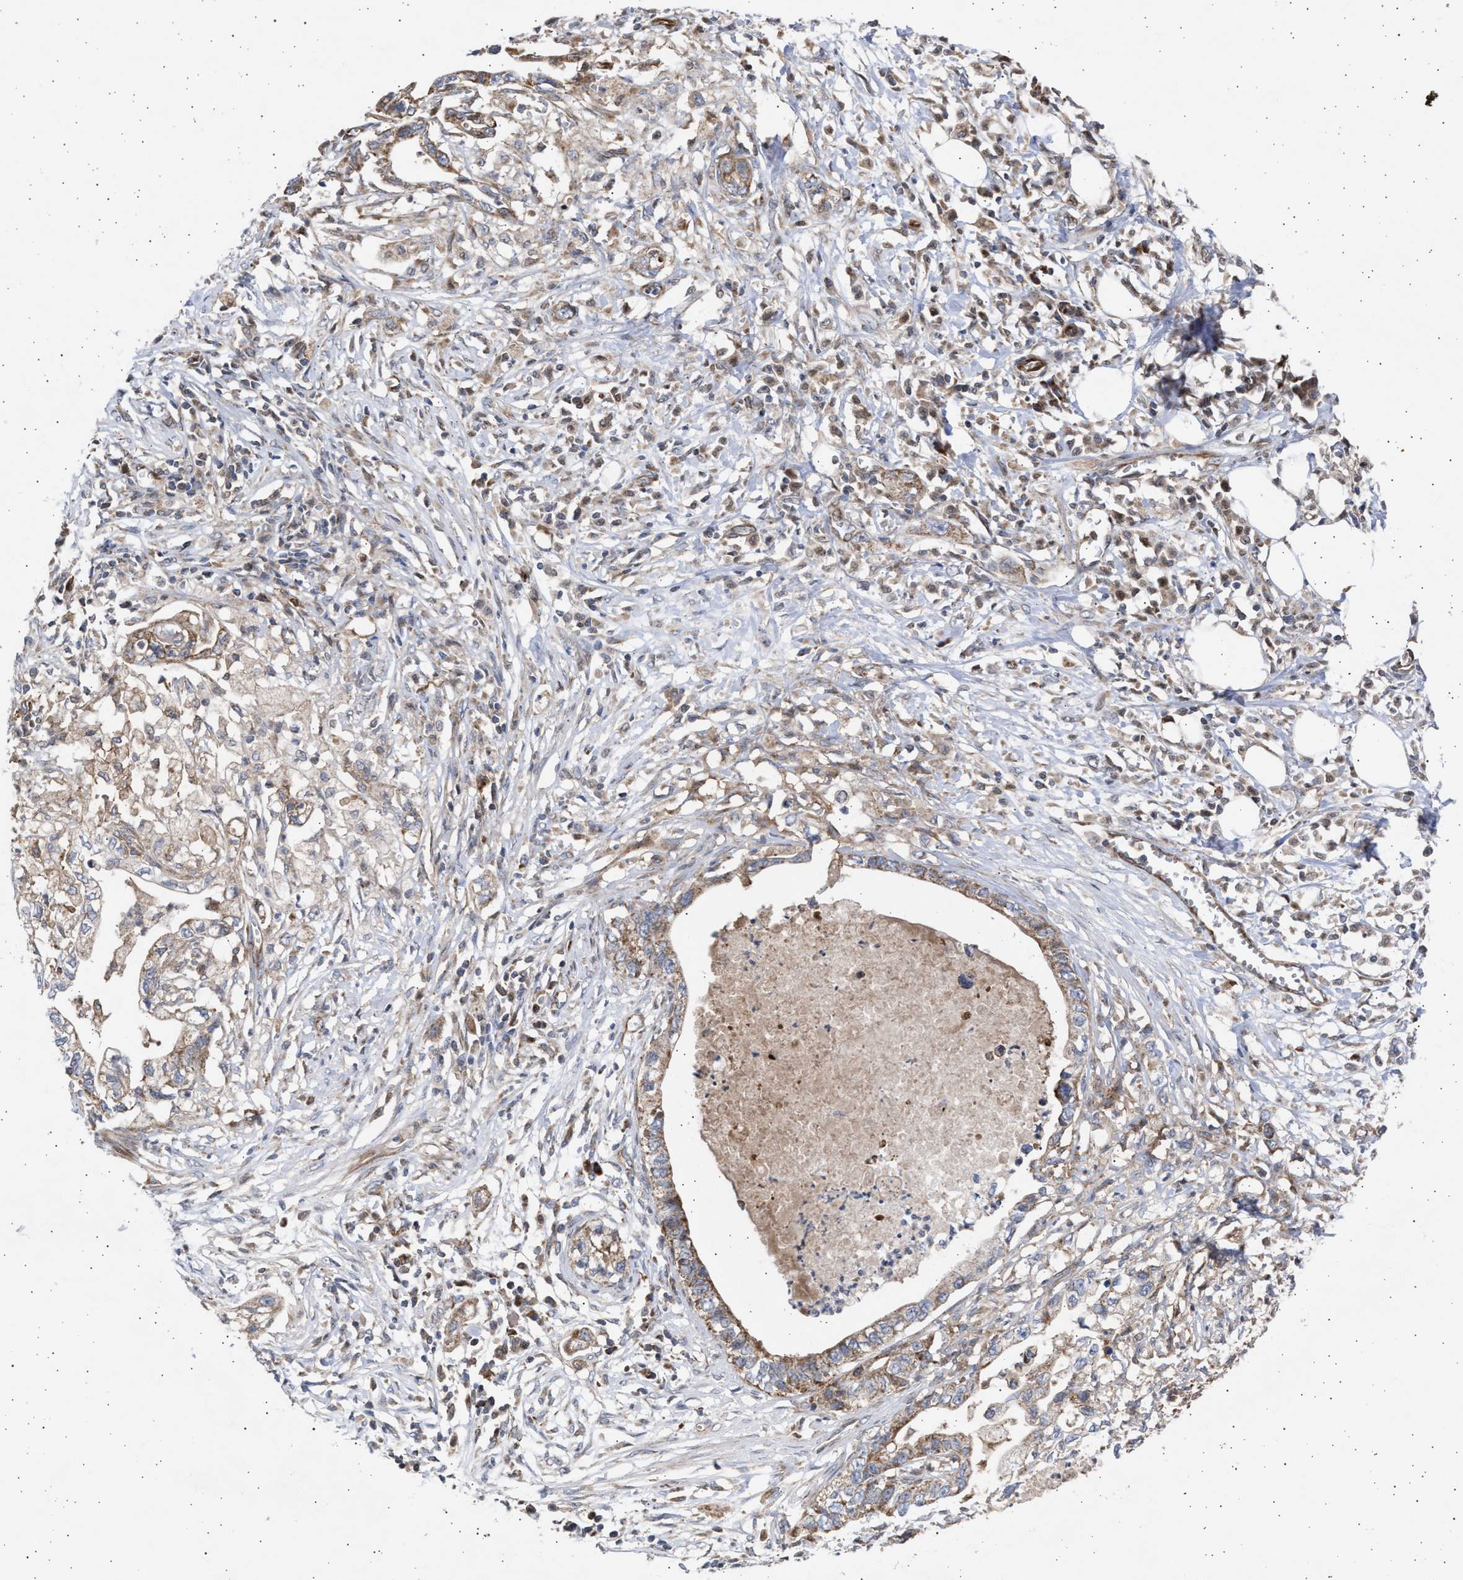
{"staining": {"intensity": "moderate", "quantity": ">75%", "location": "cytoplasmic/membranous"}, "tissue": "pancreatic cancer", "cell_type": "Tumor cells", "image_type": "cancer", "snomed": [{"axis": "morphology", "description": "Adenocarcinoma, NOS"}, {"axis": "topography", "description": "Pancreas"}], "caption": "A medium amount of moderate cytoplasmic/membranous staining is identified in approximately >75% of tumor cells in pancreatic cancer (adenocarcinoma) tissue.", "gene": "TTC19", "patient": {"sex": "male", "age": 56}}